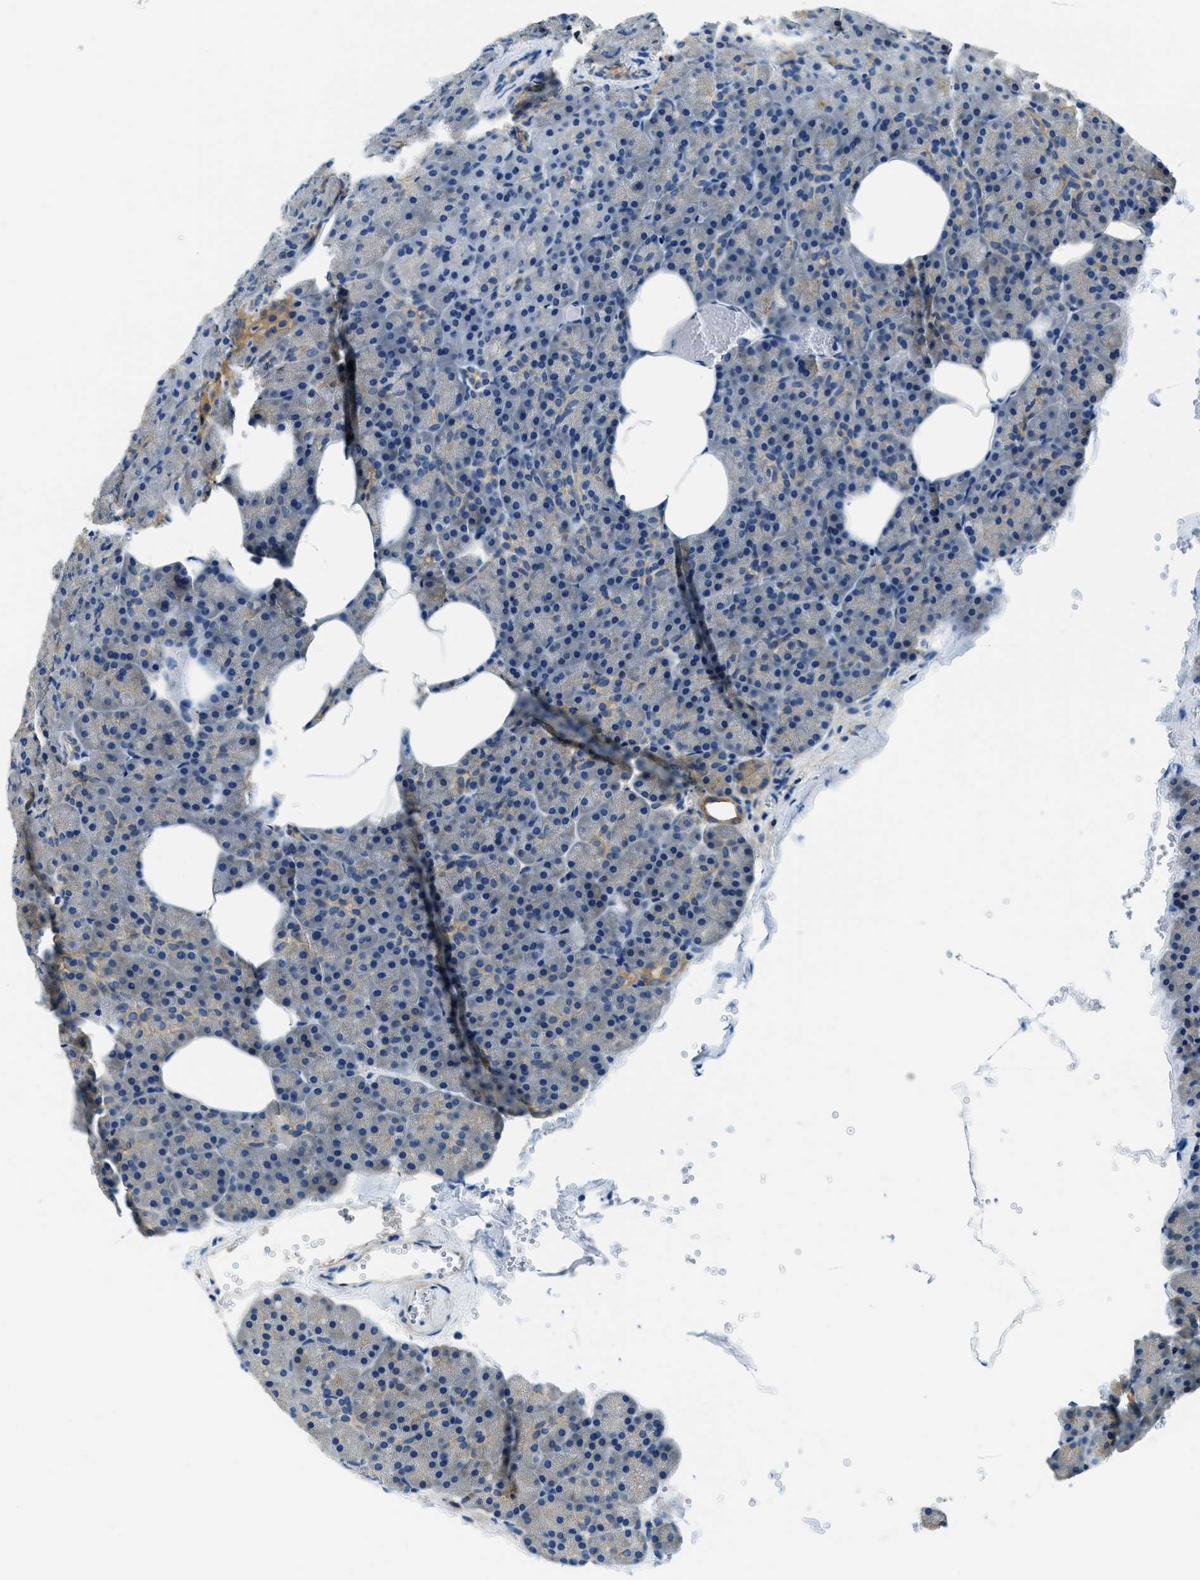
{"staining": {"intensity": "moderate", "quantity": "<25%", "location": "cytoplasmic/membranous"}, "tissue": "pancreas", "cell_type": "Exocrine glandular cells", "image_type": "normal", "snomed": [{"axis": "morphology", "description": "Normal tissue, NOS"}, {"axis": "morphology", "description": "Carcinoid, malignant, NOS"}, {"axis": "topography", "description": "Pancreas"}], "caption": "Immunohistochemical staining of normal human pancreas exhibits moderate cytoplasmic/membranous protein staining in approximately <25% of exocrine glandular cells.", "gene": "TWF1", "patient": {"sex": "female", "age": 35}}